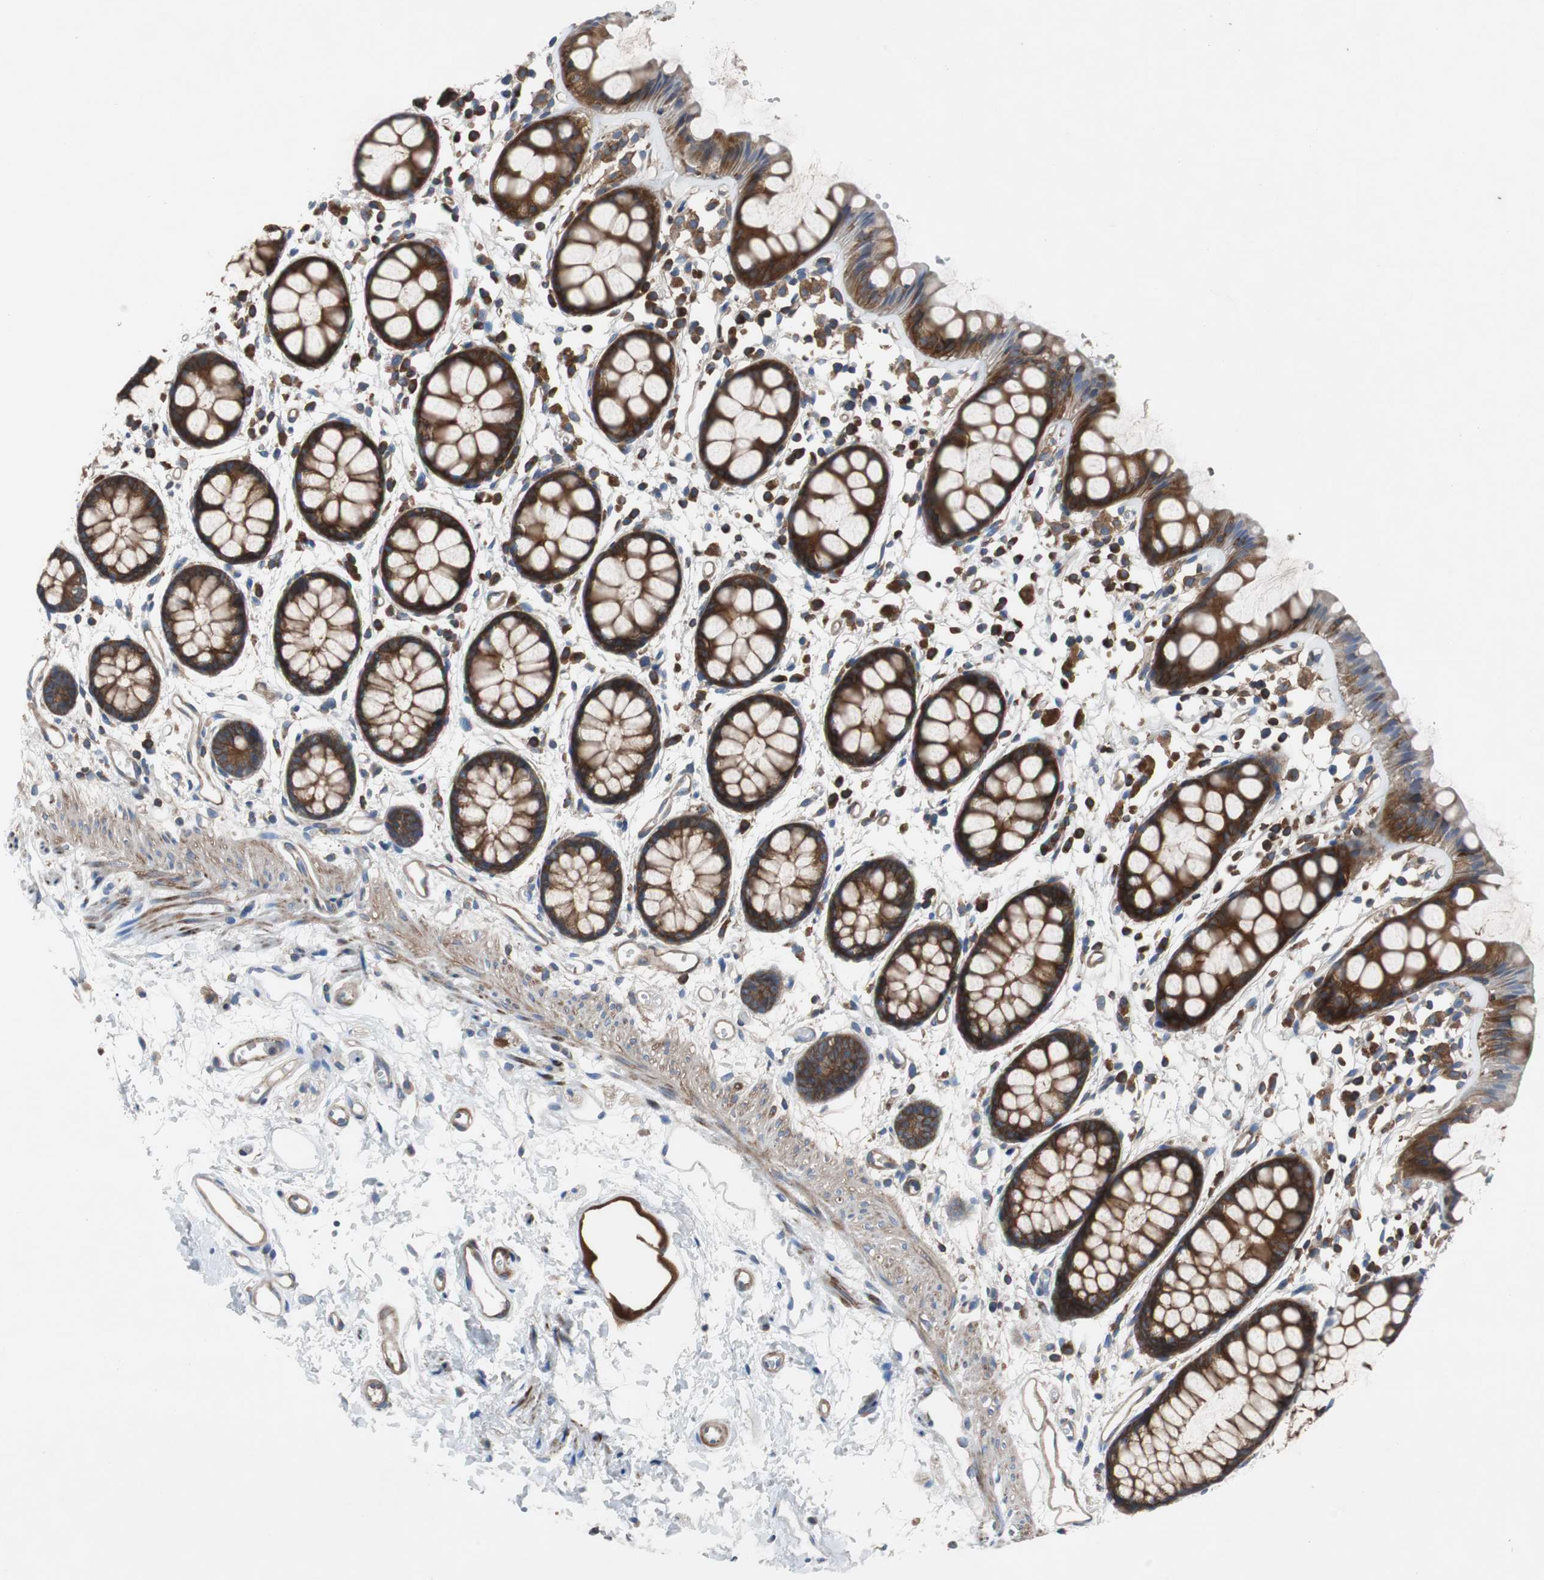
{"staining": {"intensity": "strong", "quantity": ">75%", "location": "cytoplasmic/membranous"}, "tissue": "rectum", "cell_type": "Glandular cells", "image_type": "normal", "snomed": [{"axis": "morphology", "description": "Normal tissue, NOS"}, {"axis": "topography", "description": "Rectum"}], "caption": "Immunohistochemistry (IHC) staining of normal rectum, which reveals high levels of strong cytoplasmic/membranous staining in about >75% of glandular cells indicating strong cytoplasmic/membranous protein expression. The staining was performed using DAB (3,3'-diaminobenzidine) (brown) for protein detection and nuclei were counterstained in hematoxylin (blue).", "gene": "GYS1", "patient": {"sex": "female", "age": 66}}